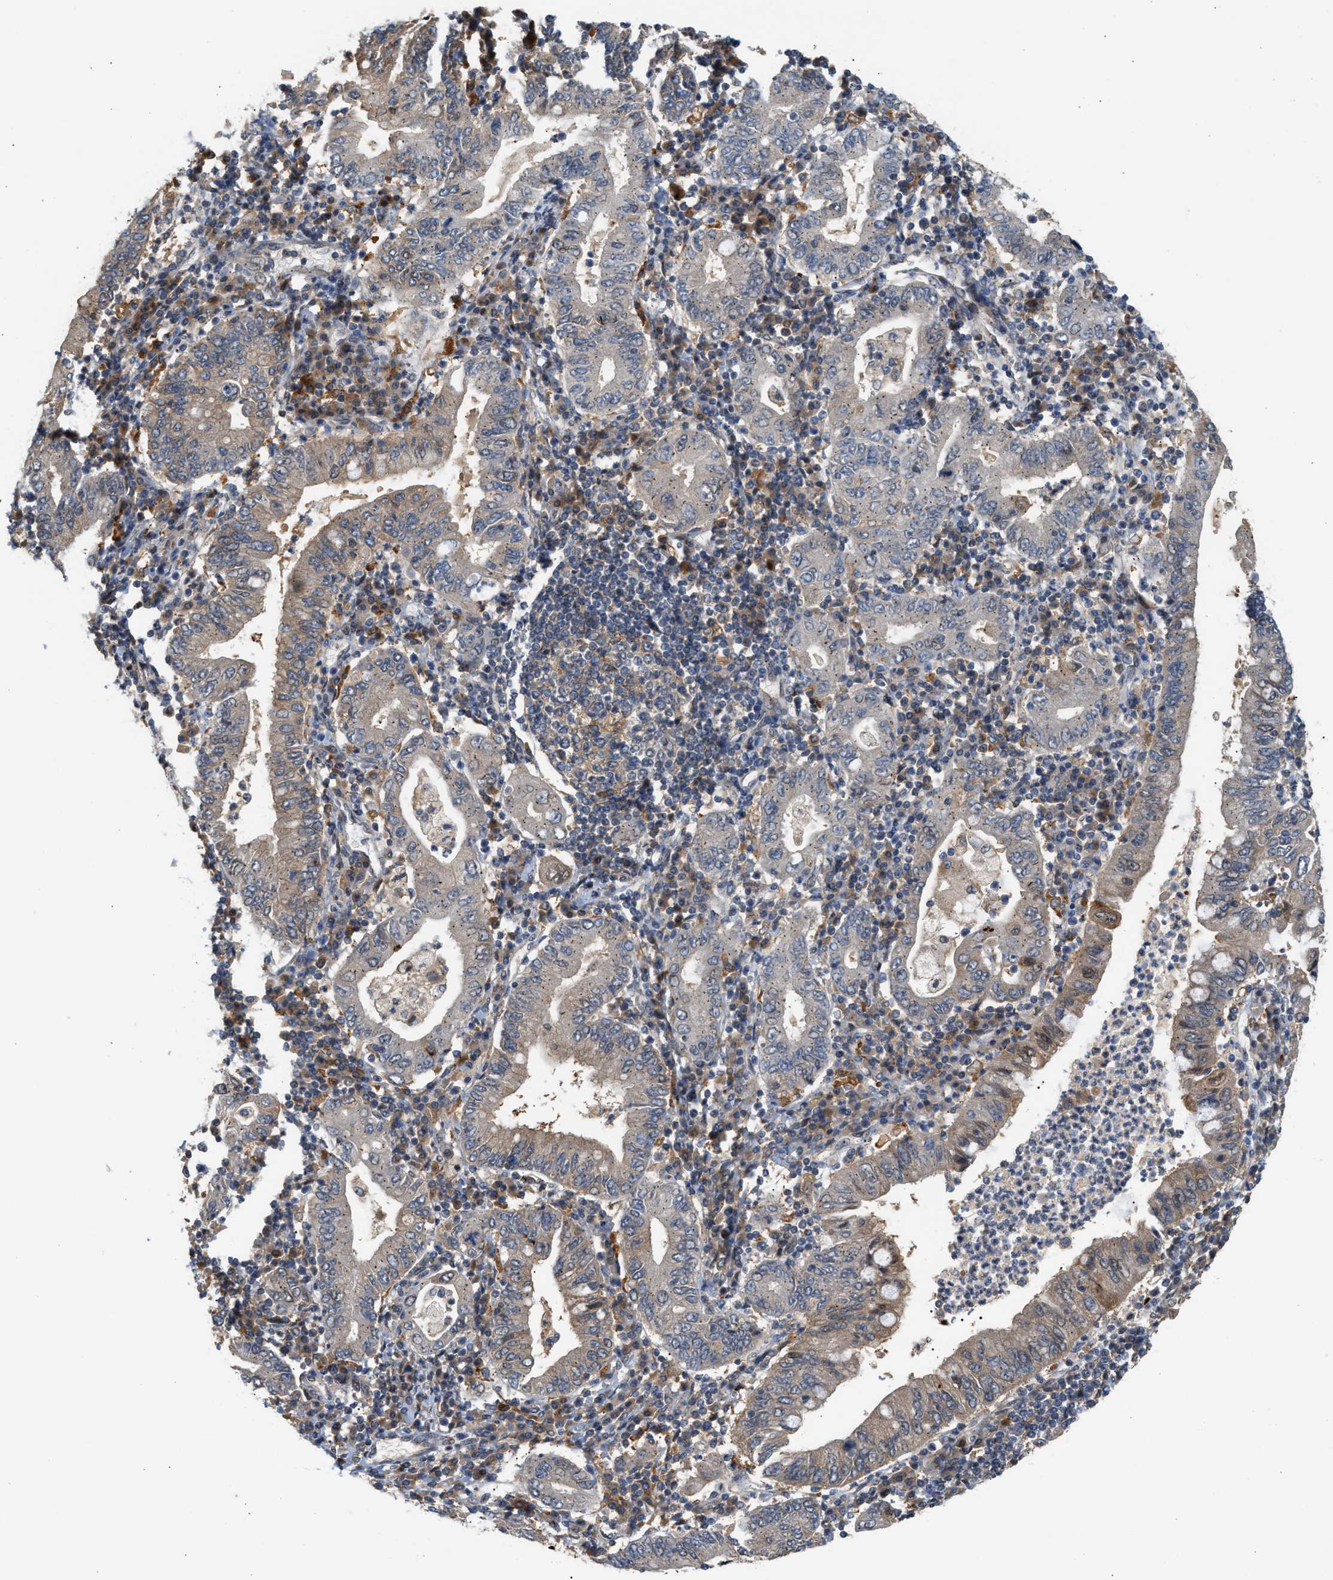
{"staining": {"intensity": "weak", "quantity": "25%-75%", "location": "cytoplasmic/membranous"}, "tissue": "stomach cancer", "cell_type": "Tumor cells", "image_type": "cancer", "snomed": [{"axis": "morphology", "description": "Normal tissue, NOS"}, {"axis": "morphology", "description": "Adenocarcinoma, NOS"}, {"axis": "topography", "description": "Esophagus"}, {"axis": "topography", "description": "Stomach, upper"}, {"axis": "topography", "description": "Peripheral nerve tissue"}], "caption": "An immunohistochemistry micrograph of neoplastic tissue is shown. Protein staining in brown highlights weak cytoplasmic/membranous positivity in stomach cancer within tumor cells.", "gene": "MAP2K5", "patient": {"sex": "male", "age": 62}}